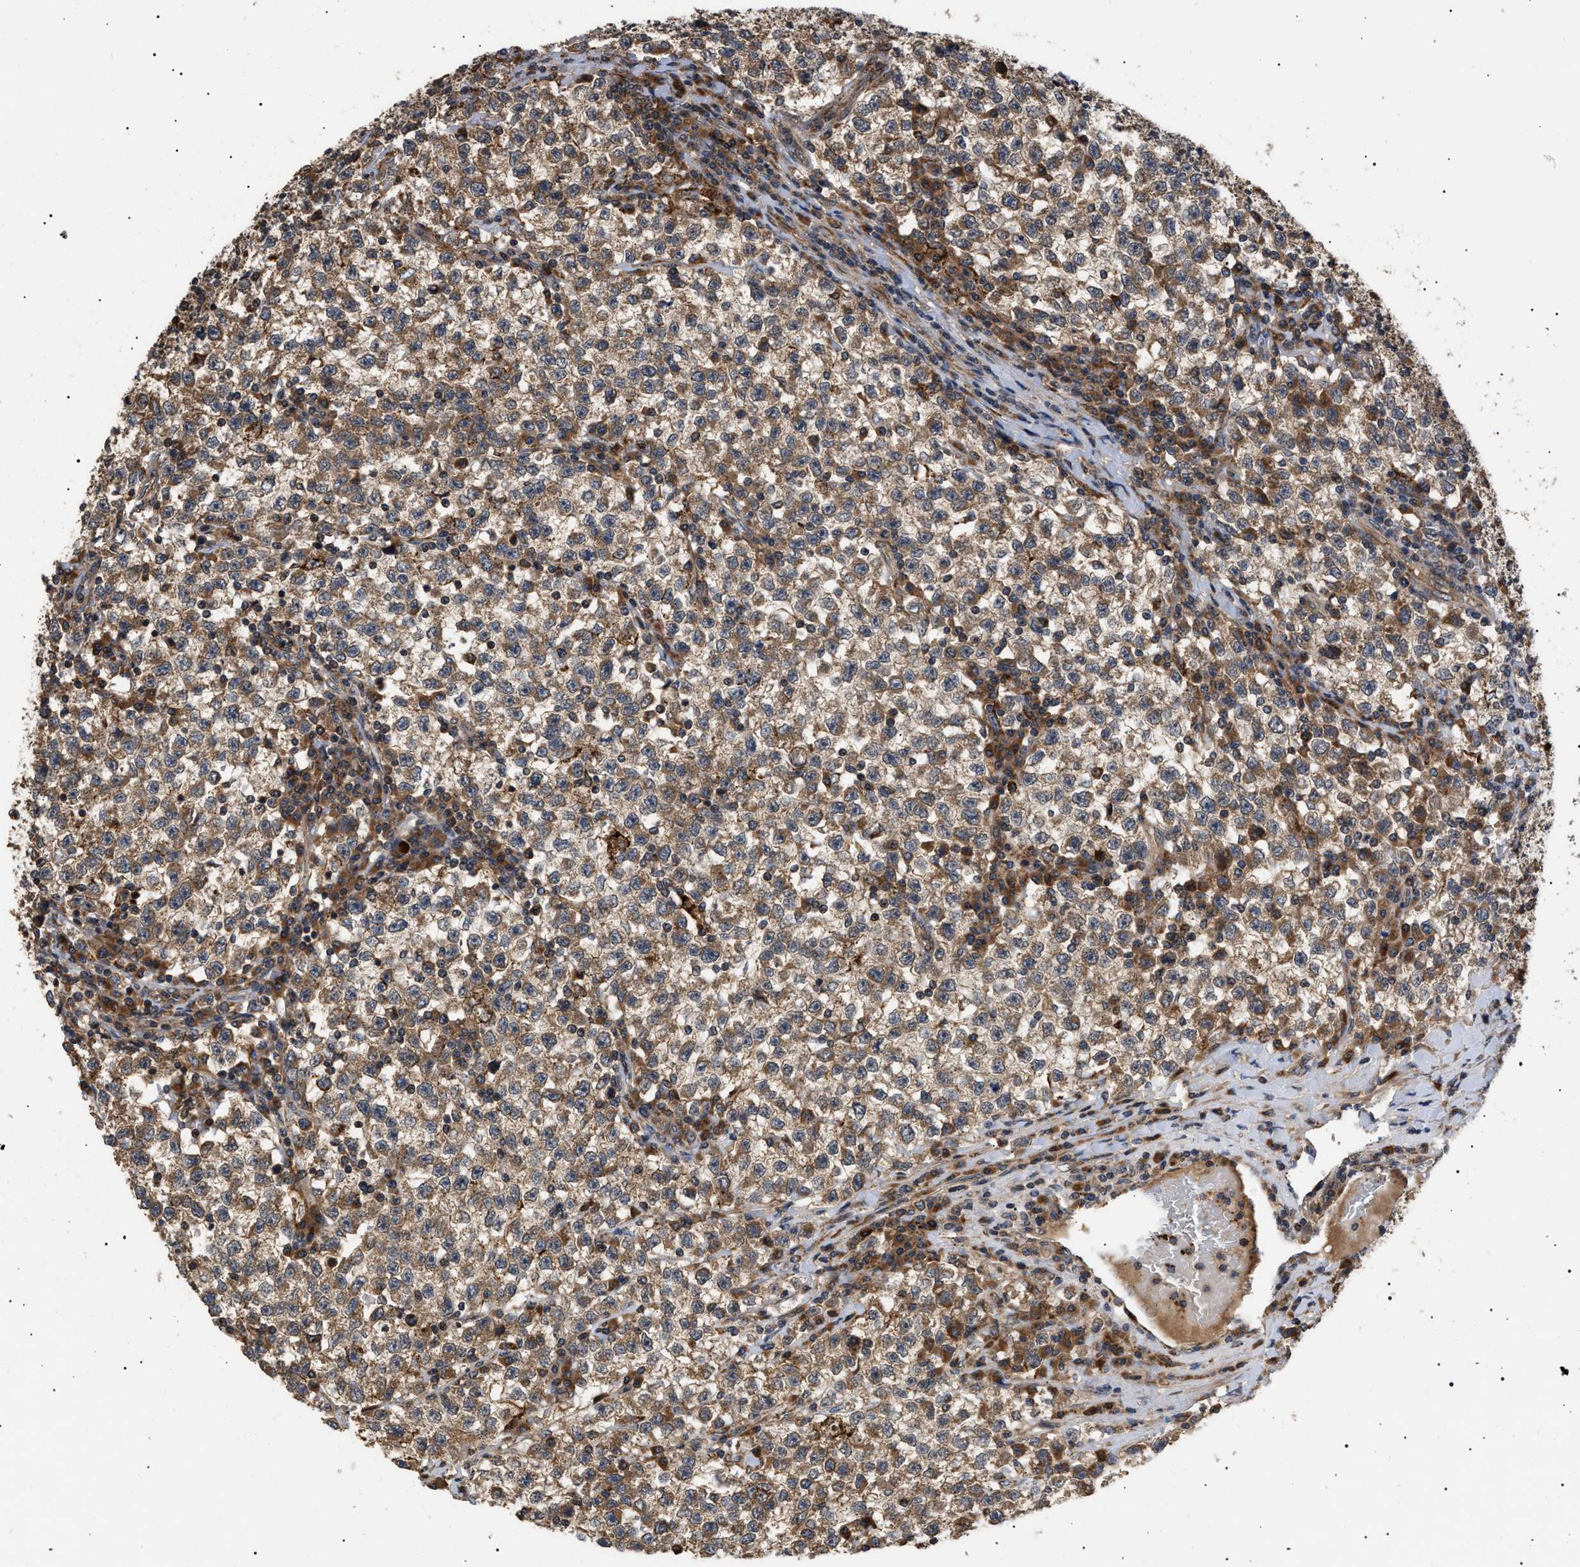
{"staining": {"intensity": "moderate", "quantity": ">75%", "location": "cytoplasmic/membranous"}, "tissue": "testis cancer", "cell_type": "Tumor cells", "image_type": "cancer", "snomed": [{"axis": "morphology", "description": "Seminoma, NOS"}, {"axis": "topography", "description": "Testis"}], "caption": "Testis cancer (seminoma) stained with IHC reveals moderate cytoplasmic/membranous expression in about >75% of tumor cells.", "gene": "ASTL", "patient": {"sex": "male", "age": 22}}